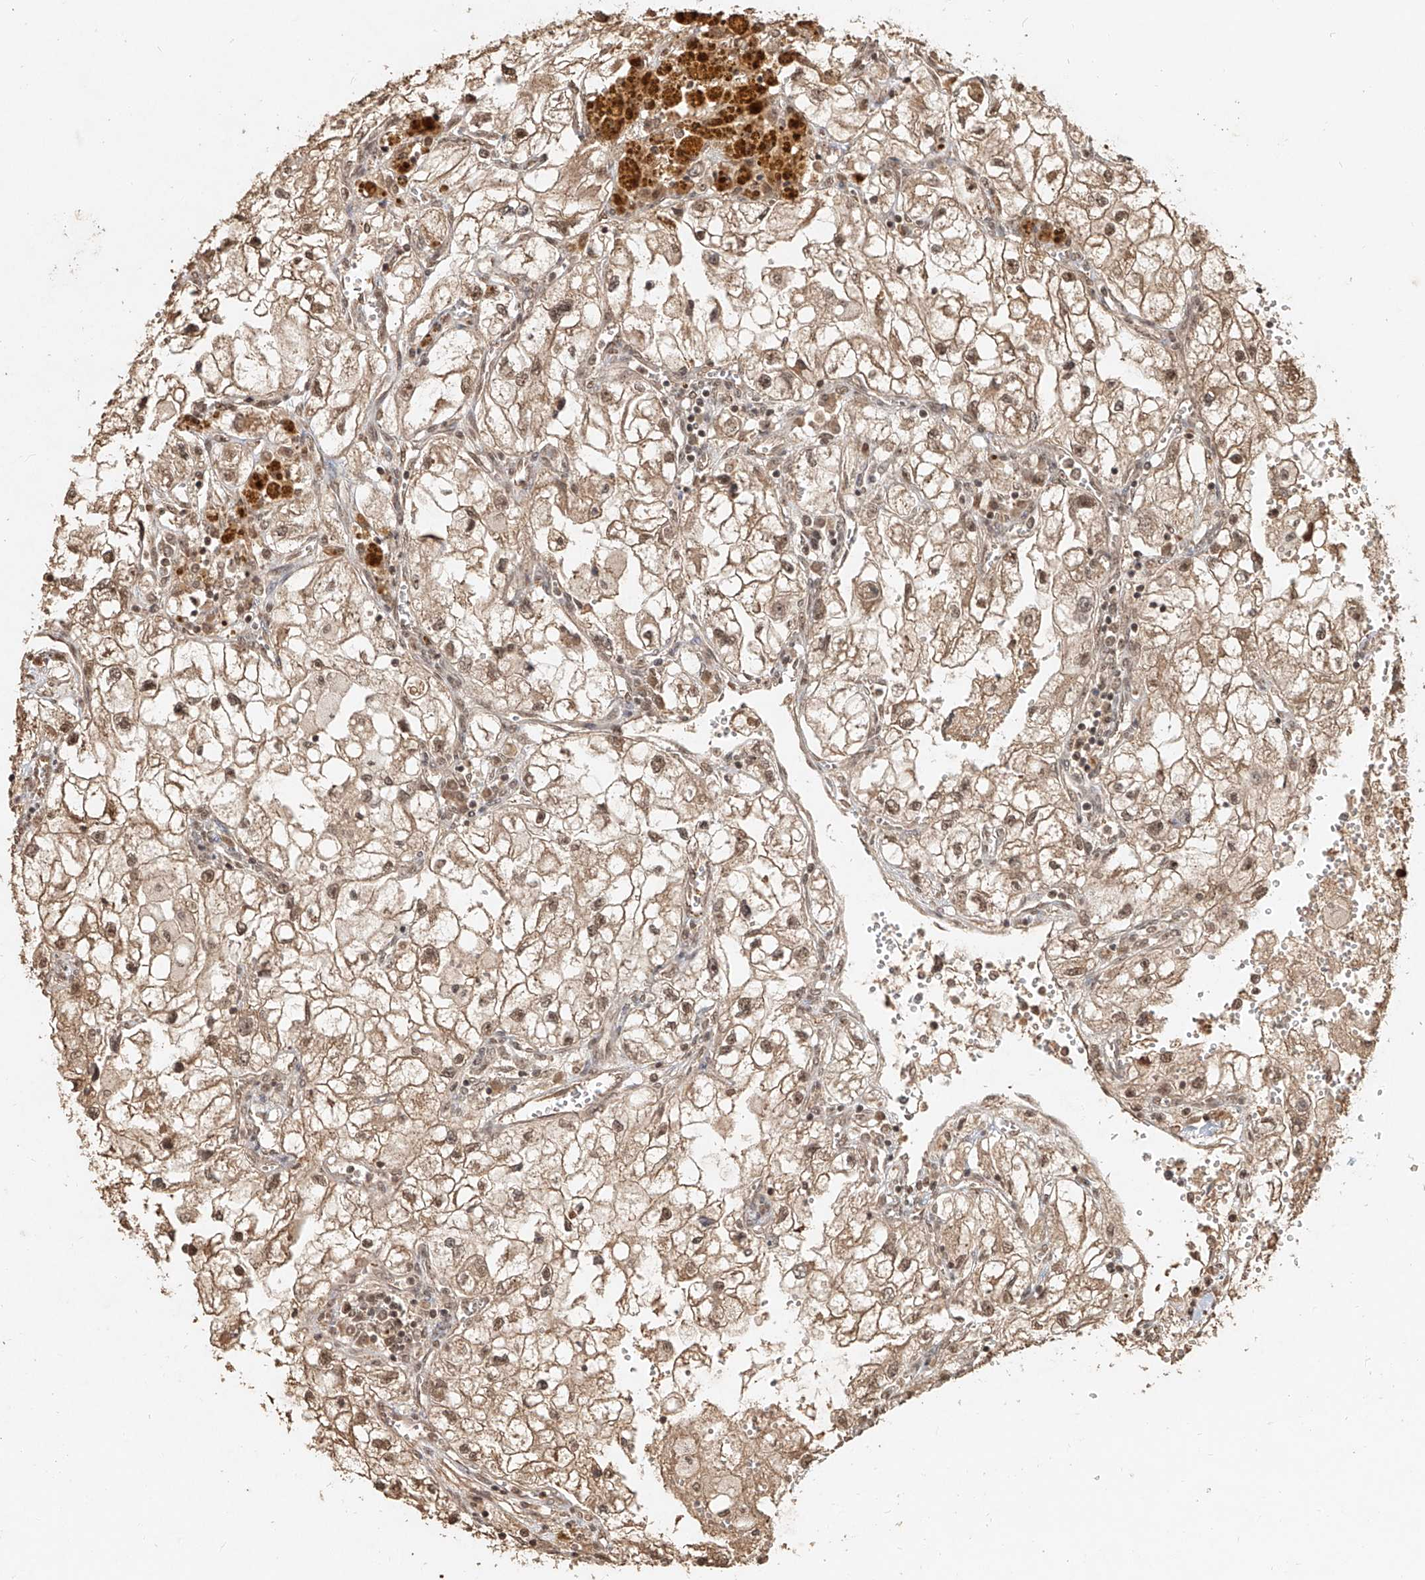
{"staining": {"intensity": "moderate", "quantity": ">75%", "location": "cytoplasmic/membranous,nuclear"}, "tissue": "renal cancer", "cell_type": "Tumor cells", "image_type": "cancer", "snomed": [{"axis": "morphology", "description": "Adenocarcinoma, NOS"}, {"axis": "topography", "description": "Kidney"}], "caption": "Immunohistochemistry (DAB (3,3'-diaminobenzidine)) staining of human adenocarcinoma (renal) reveals moderate cytoplasmic/membranous and nuclear protein staining in about >75% of tumor cells.", "gene": "UBE2K", "patient": {"sex": "female", "age": 70}}